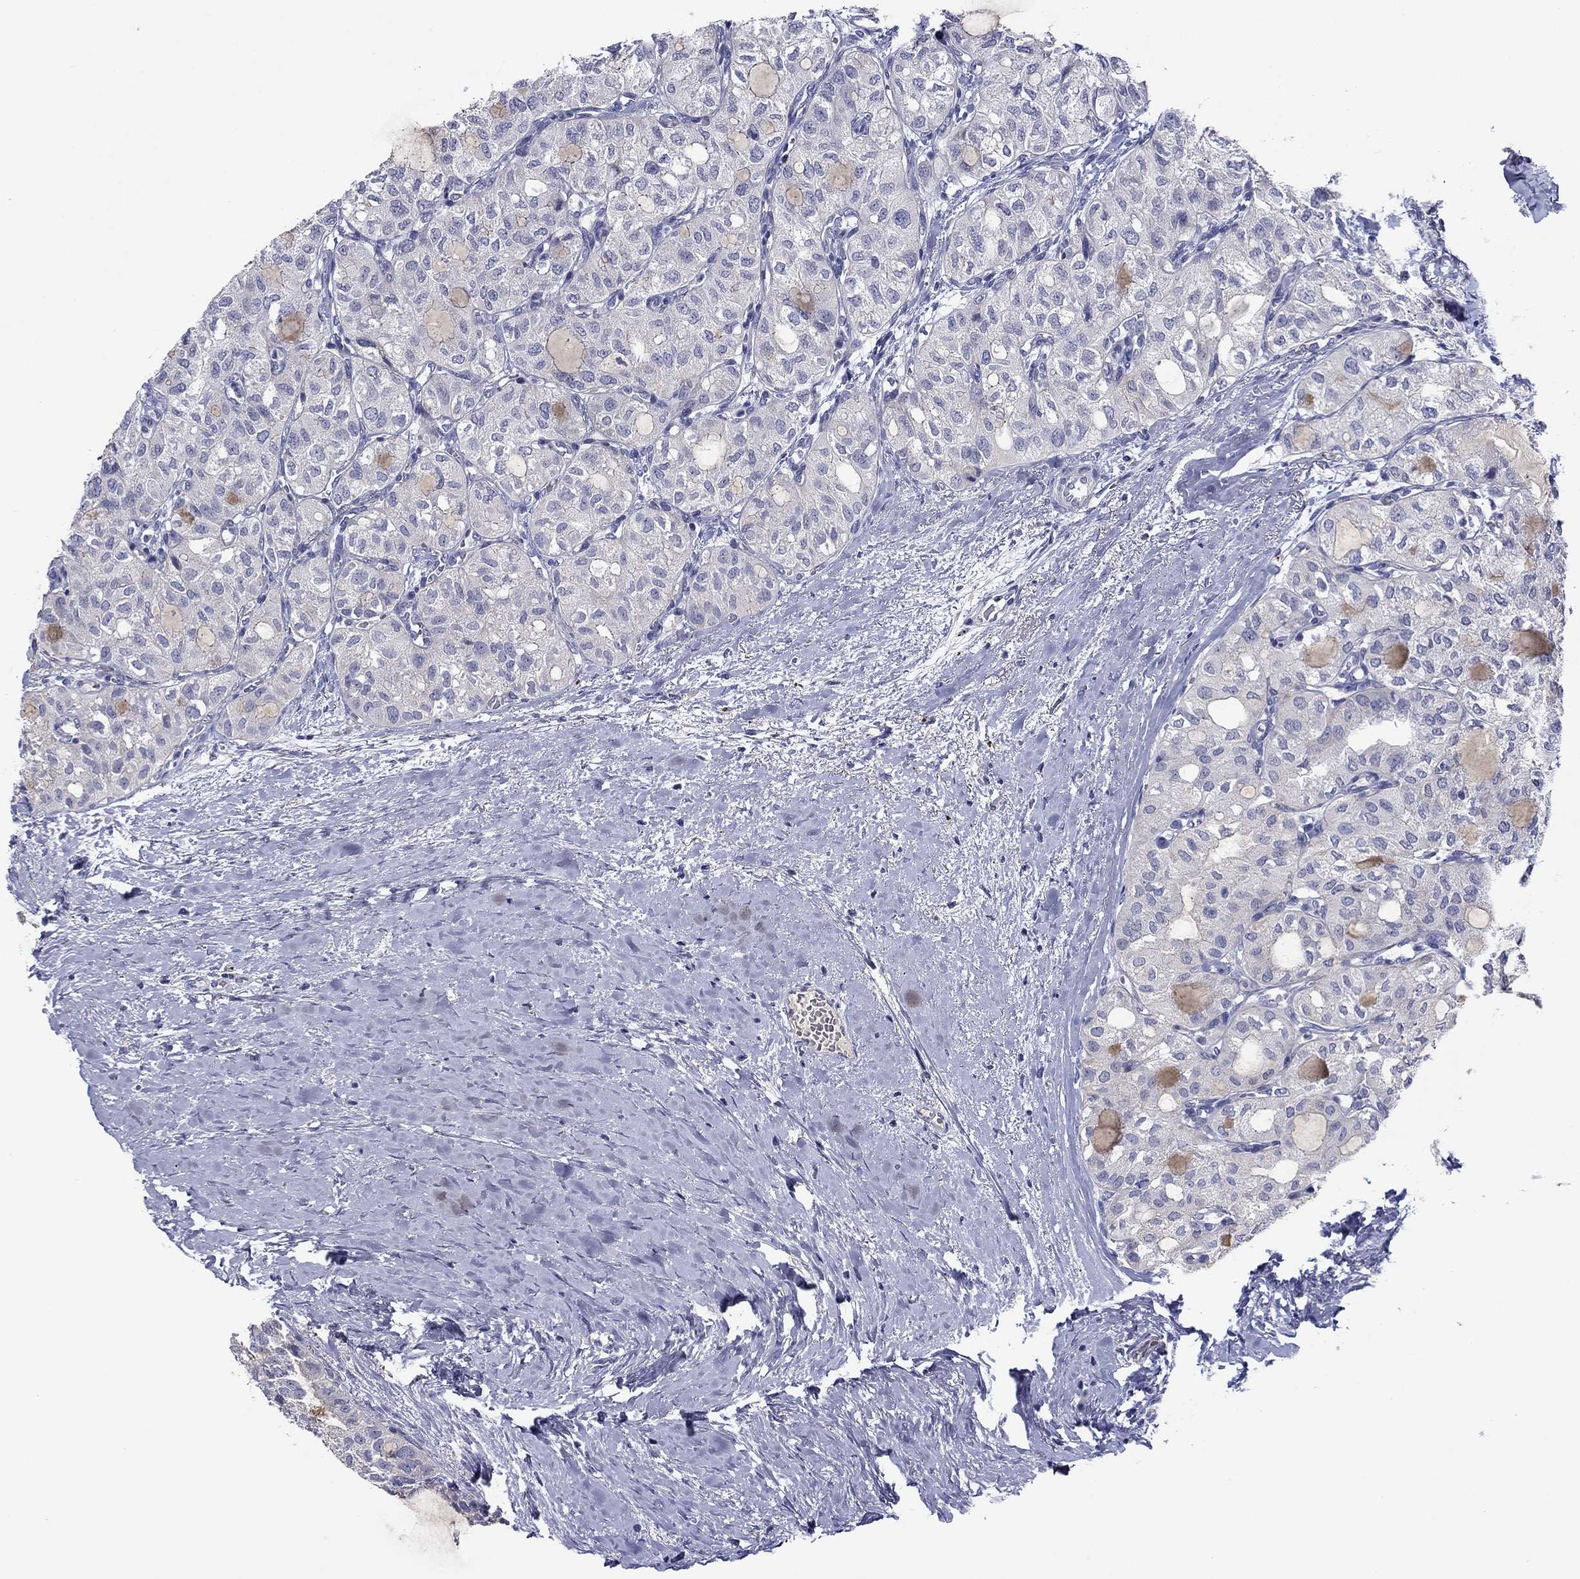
{"staining": {"intensity": "negative", "quantity": "none", "location": "none"}, "tissue": "thyroid cancer", "cell_type": "Tumor cells", "image_type": "cancer", "snomed": [{"axis": "morphology", "description": "Follicular adenoma carcinoma, NOS"}, {"axis": "topography", "description": "Thyroid gland"}], "caption": "Immunohistochemistry photomicrograph of neoplastic tissue: thyroid follicular adenoma carcinoma stained with DAB (3,3'-diaminobenzidine) demonstrates no significant protein expression in tumor cells.", "gene": "SPATA7", "patient": {"sex": "male", "age": 75}}